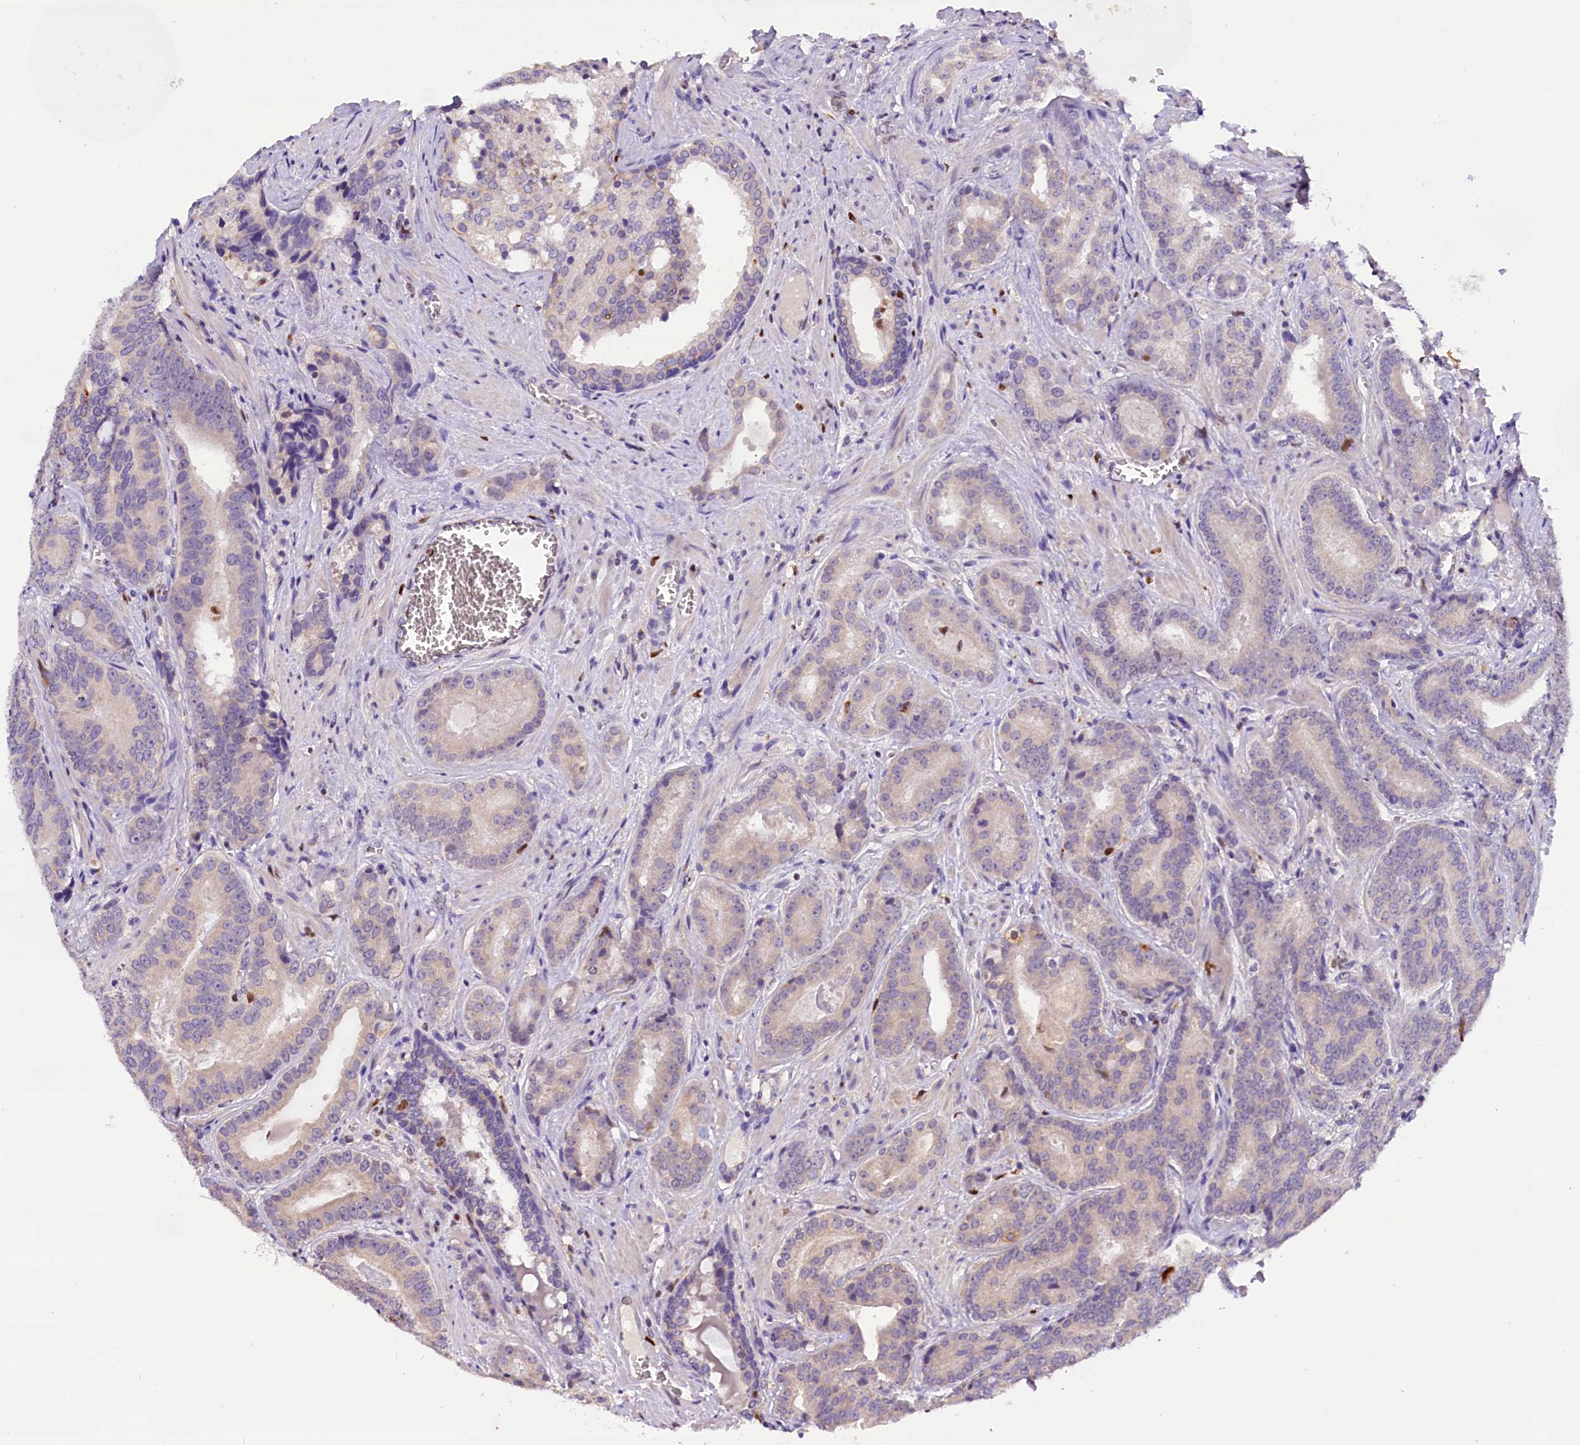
{"staining": {"intensity": "negative", "quantity": "none", "location": "none"}, "tissue": "prostate cancer", "cell_type": "Tumor cells", "image_type": "cancer", "snomed": [{"axis": "morphology", "description": "Adenocarcinoma, High grade"}, {"axis": "topography", "description": "Prostate"}], "caption": "Tumor cells show no significant positivity in adenocarcinoma (high-grade) (prostate).", "gene": "BTBD9", "patient": {"sex": "male", "age": 55}}